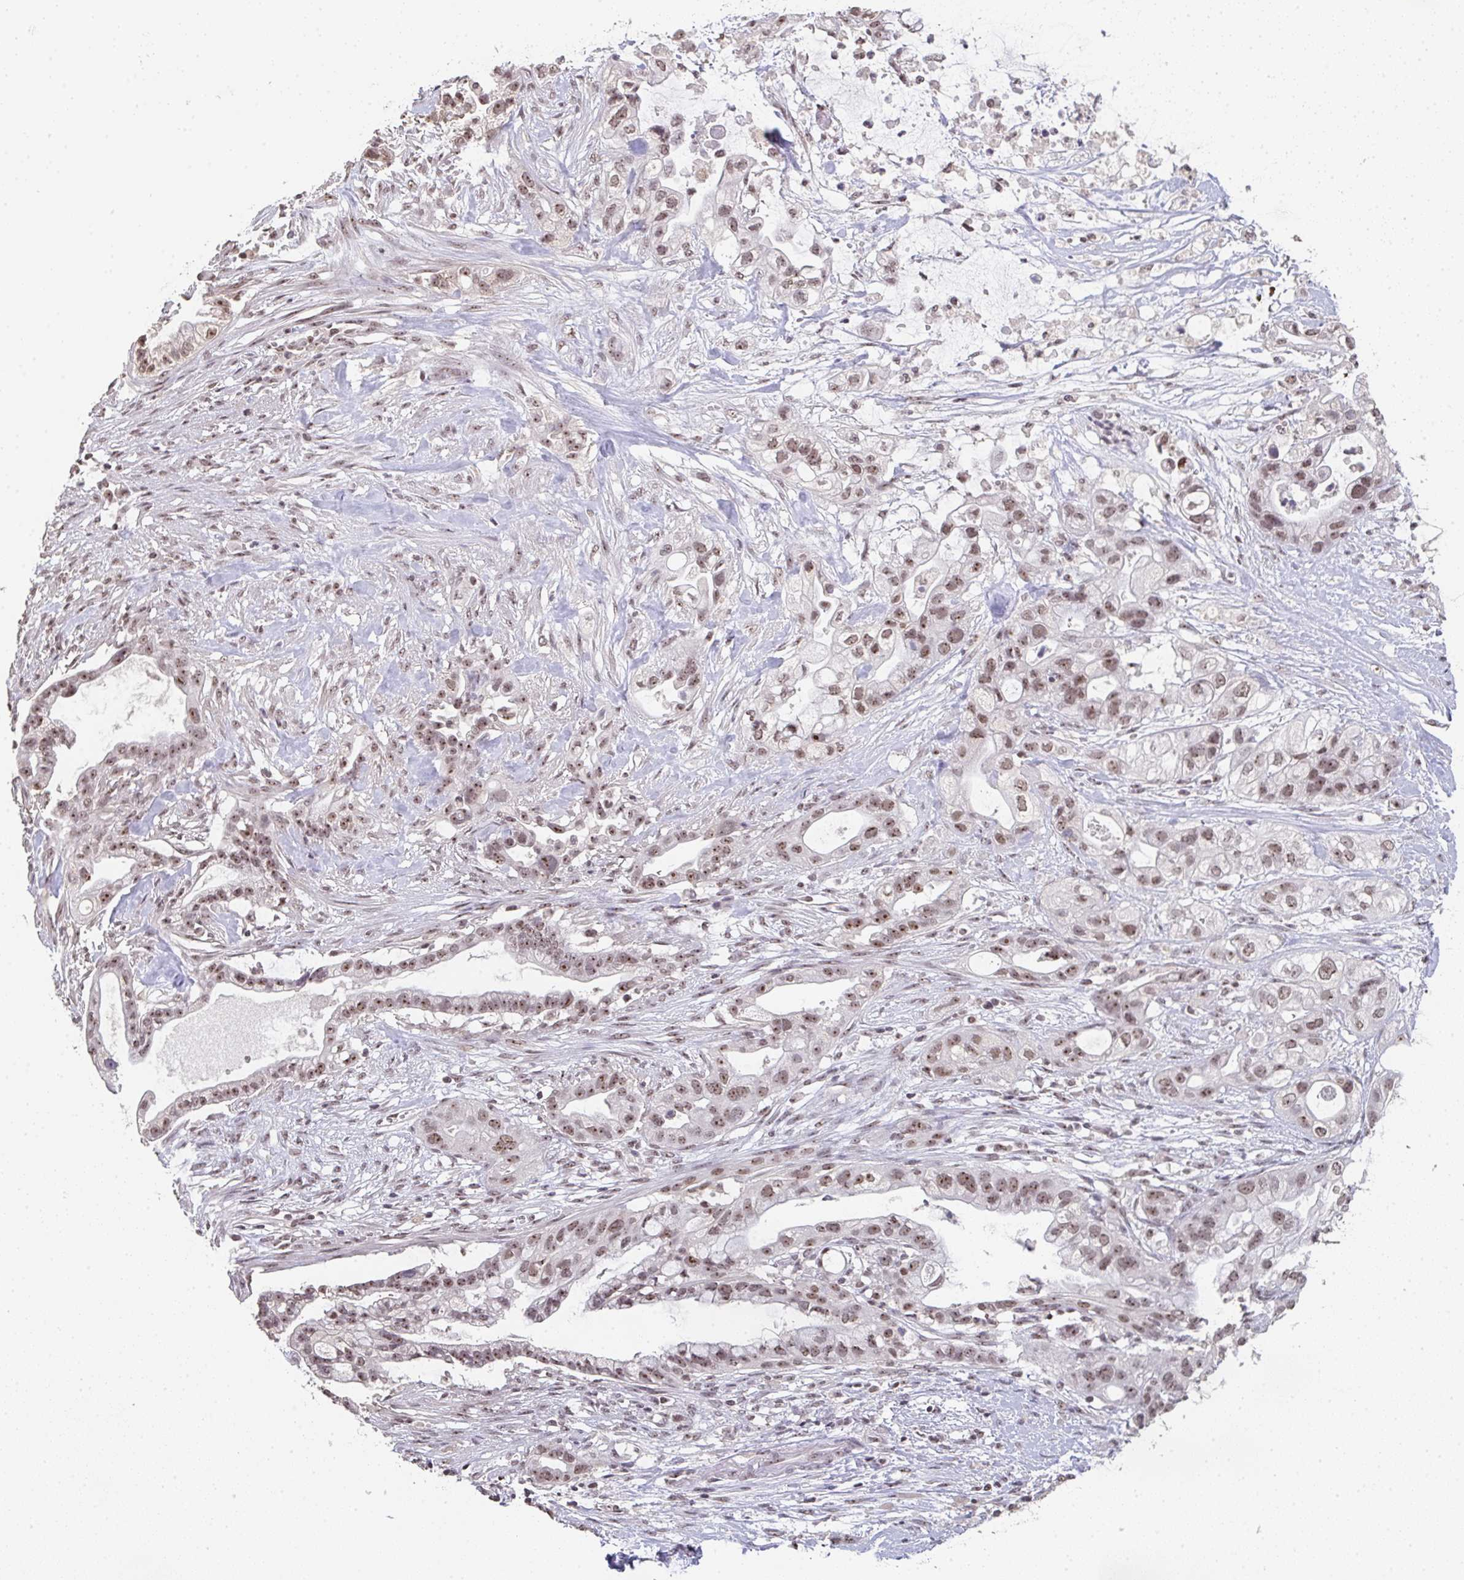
{"staining": {"intensity": "moderate", "quantity": ">75%", "location": "nuclear"}, "tissue": "pancreatic cancer", "cell_type": "Tumor cells", "image_type": "cancer", "snomed": [{"axis": "morphology", "description": "Adenocarcinoma, NOS"}, {"axis": "topography", "description": "Pancreas"}], "caption": "IHC image of neoplastic tissue: human adenocarcinoma (pancreatic) stained using immunohistochemistry exhibits medium levels of moderate protein expression localized specifically in the nuclear of tumor cells, appearing as a nuclear brown color.", "gene": "DKC1", "patient": {"sex": "male", "age": 44}}